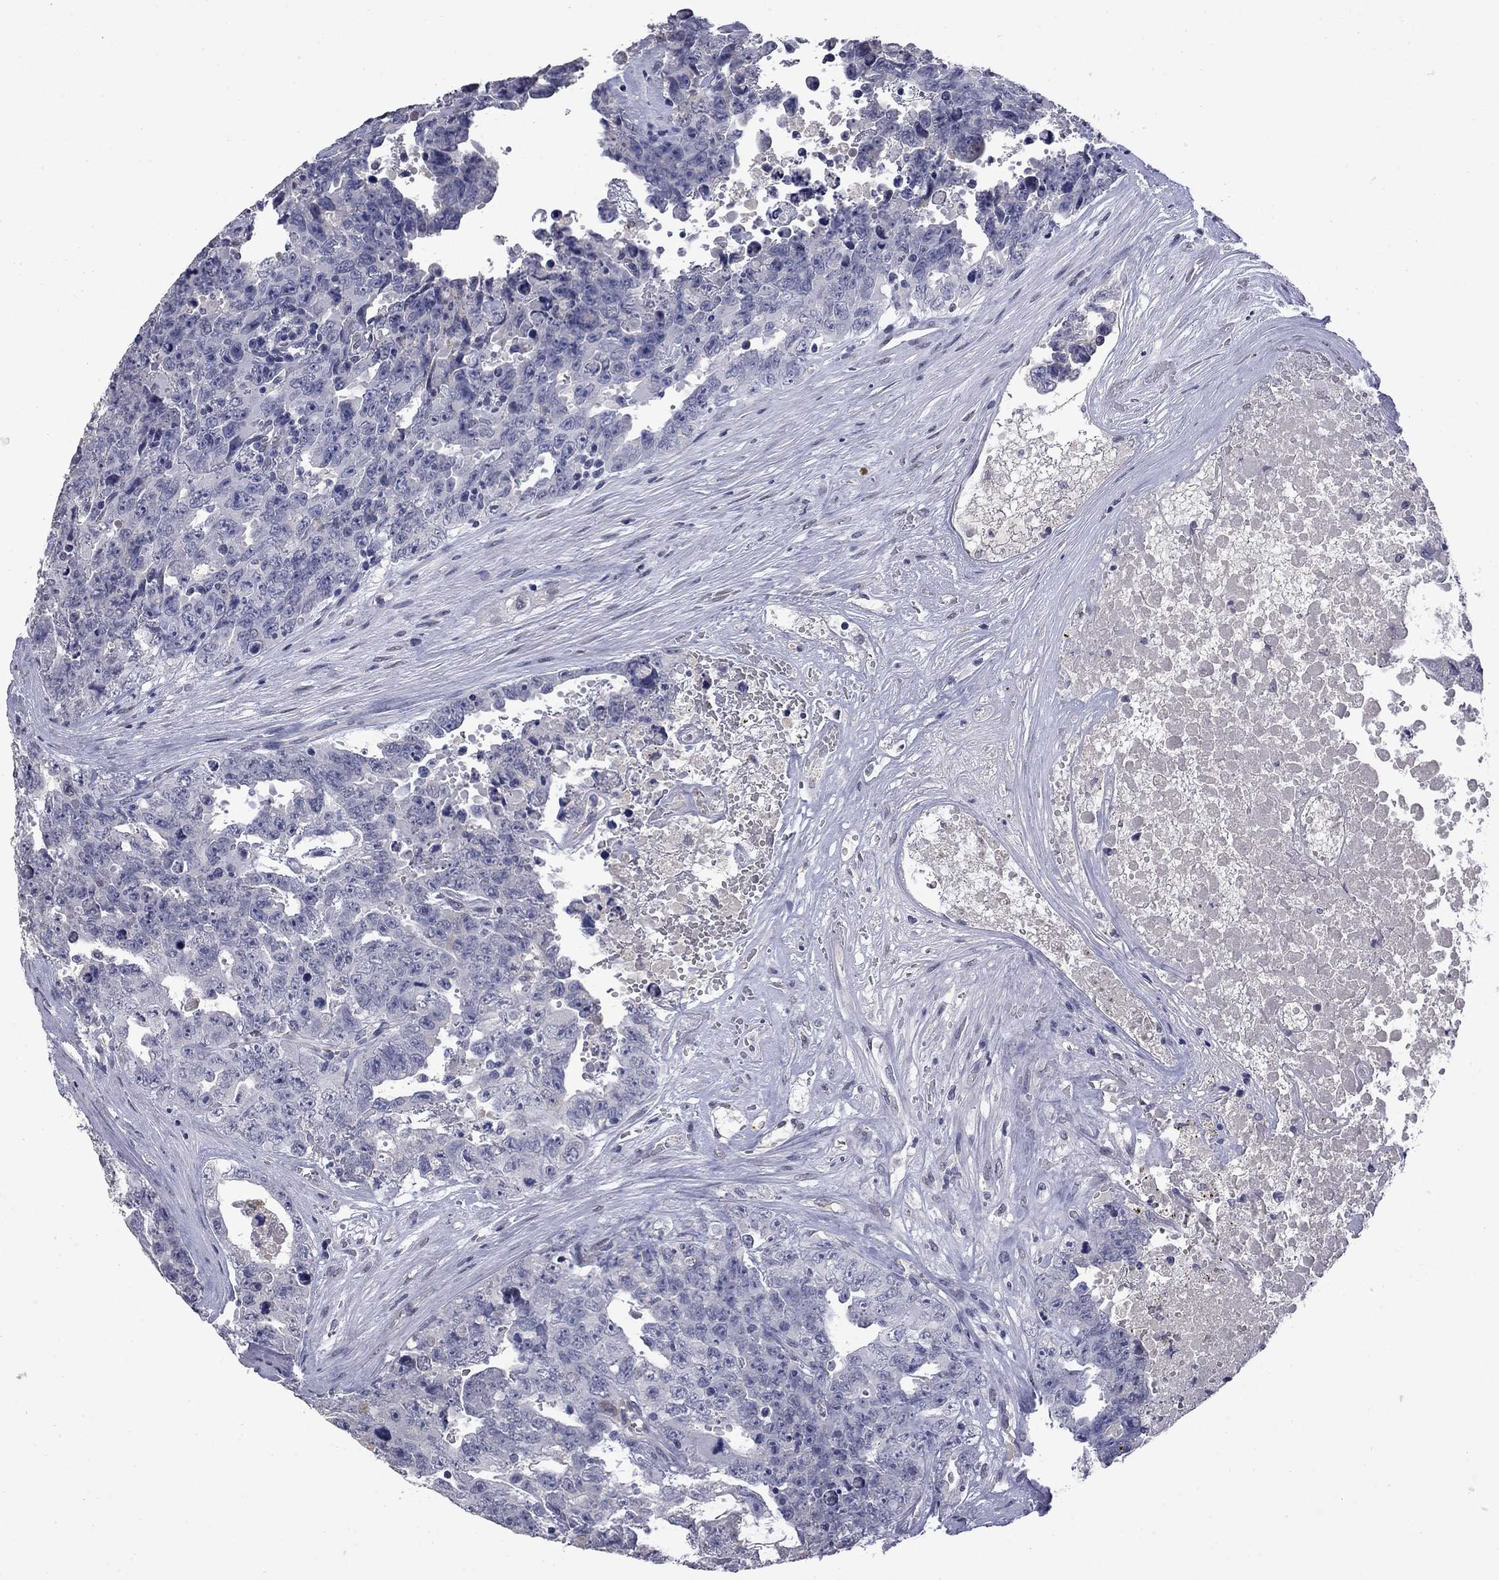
{"staining": {"intensity": "negative", "quantity": "none", "location": "none"}, "tissue": "testis cancer", "cell_type": "Tumor cells", "image_type": "cancer", "snomed": [{"axis": "morphology", "description": "Carcinoma, Embryonal, NOS"}, {"axis": "topography", "description": "Testis"}], "caption": "Immunohistochemical staining of embryonal carcinoma (testis) demonstrates no significant staining in tumor cells.", "gene": "SLC51A", "patient": {"sex": "male", "age": 24}}